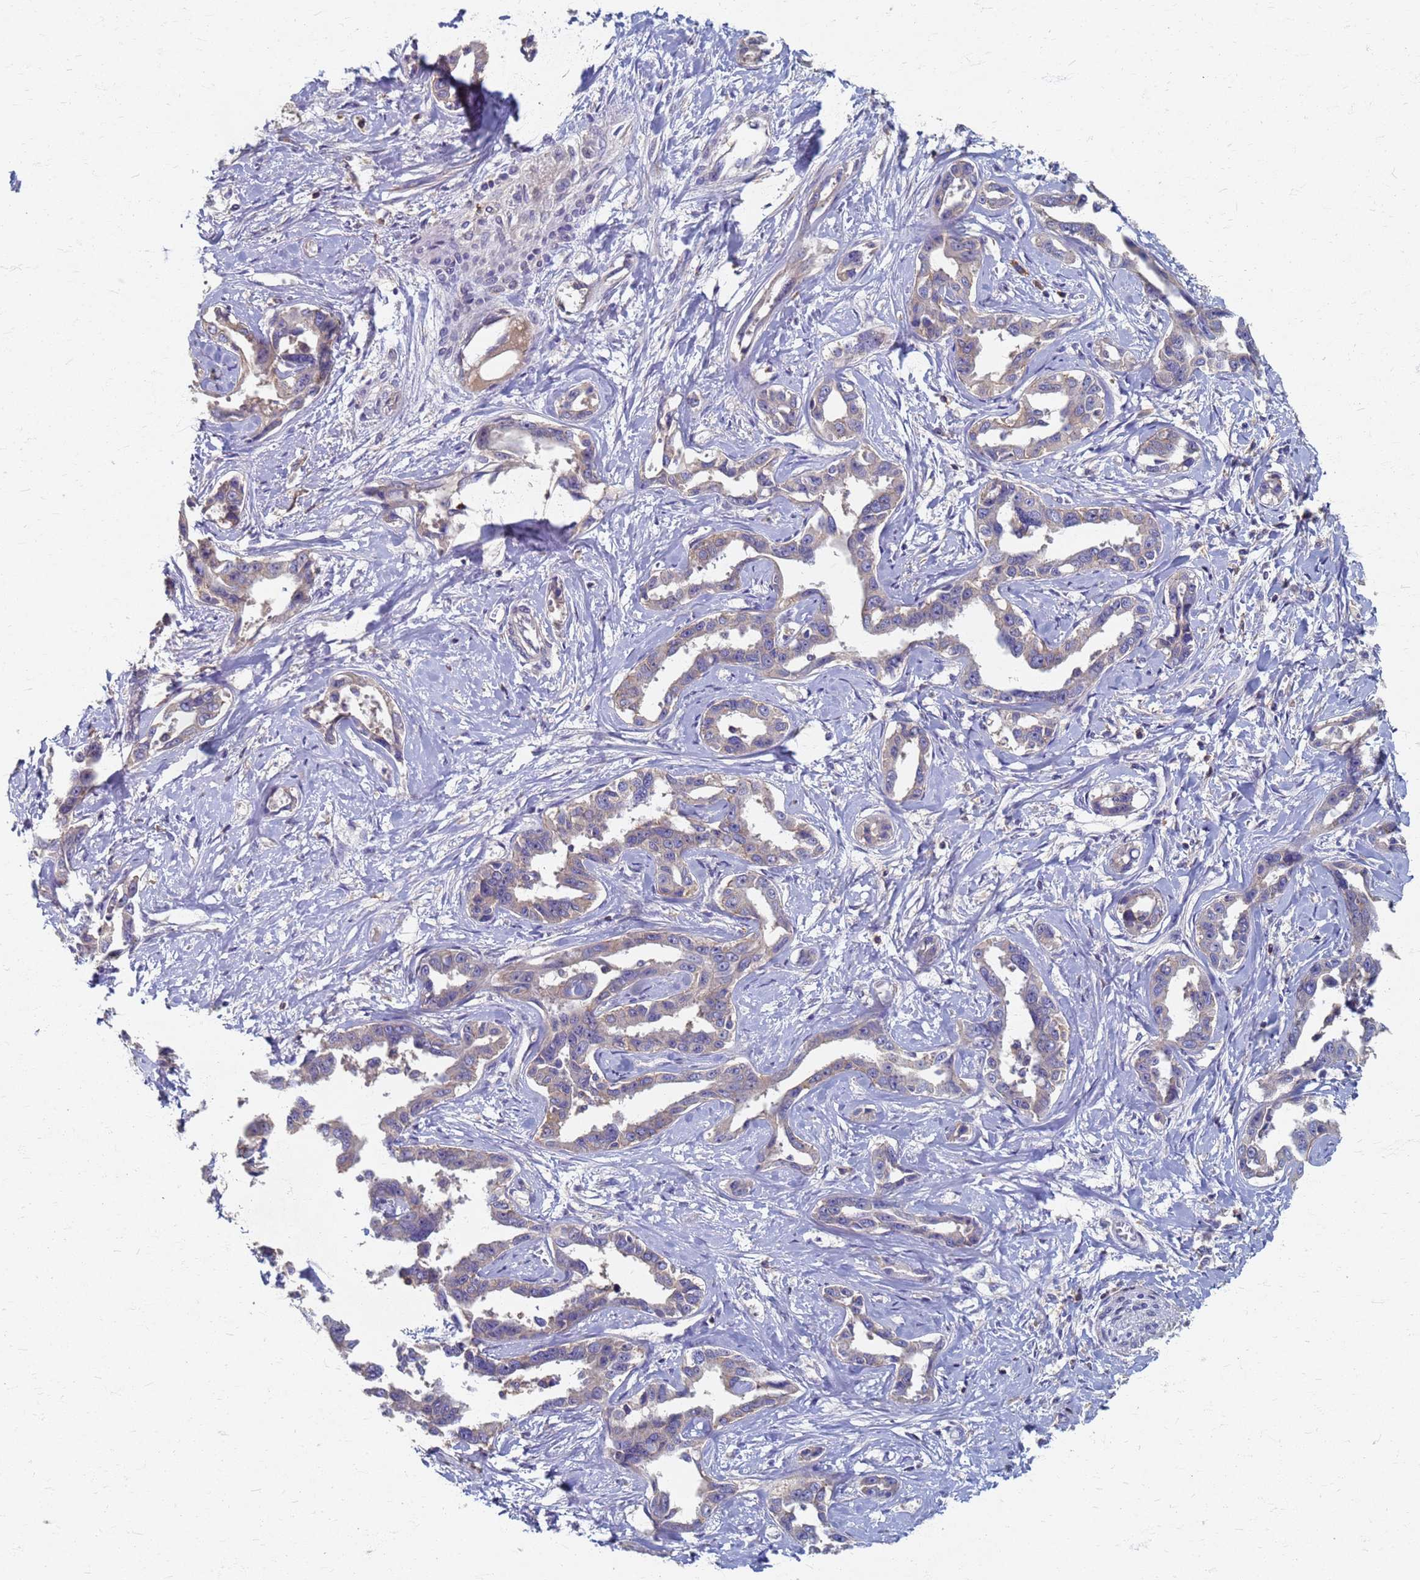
{"staining": {"intensity": "negative", "quantity": "none", "location": "none"}, "tissue": "liver cancer", "cell_type": "Tumor cells", "image_type": "cancer", "snomed": [{"axis": "morphology", "description": "Cholangiocarcinoma"}, {"axis": "topography", "description": "Liver"}], "caption": "A high-resolution photomicrograph shows immunohistochemistry (IHC) staining of cholangiocarcinoma (liver), which displays no significant expression in tumor cells.", "gene": "KRCC1", "patient": {"sex": "male", "age": 59}}